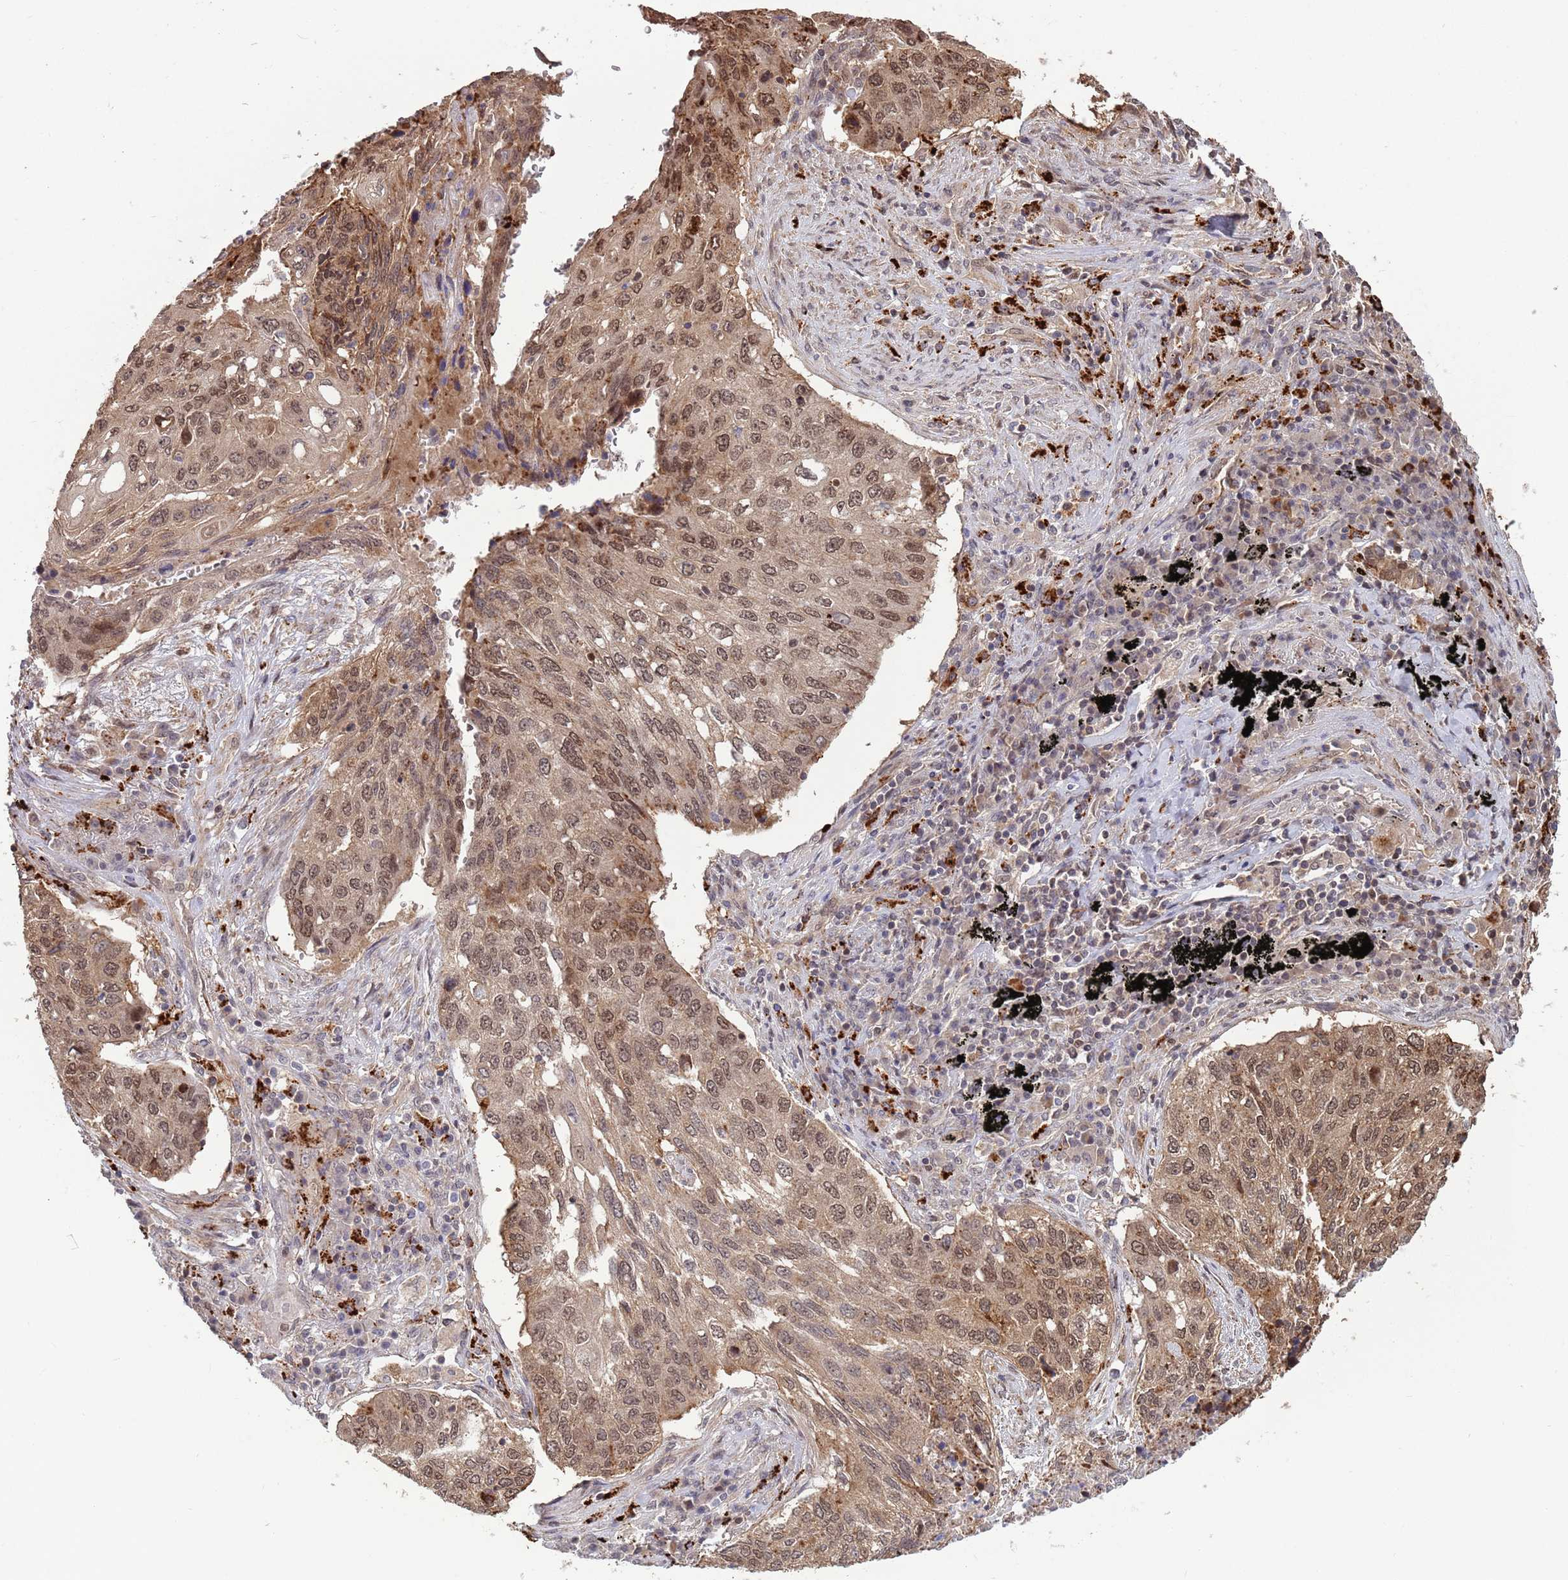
{"staining": {"intensity": "moderate", "quantity": ">75%", "location": "cytoplasmic/membranous,nuclear"}, "tissue": "lung cancer", "cell_type": "Tumor cells", "image_type": "cancer", "snomed": [{"axis": "morphology", "description": "Squamous cell carcinoma, NOS"}, {"axis": "topography", "description": "Lung"}], "caption": "A brown stain shows moderate cytoplasmic/membranous and nuclear expression of a protein in human lung cancer tumor cells.", "gene": "SALL1", "patient": {"sex": "female", "age": 63}}